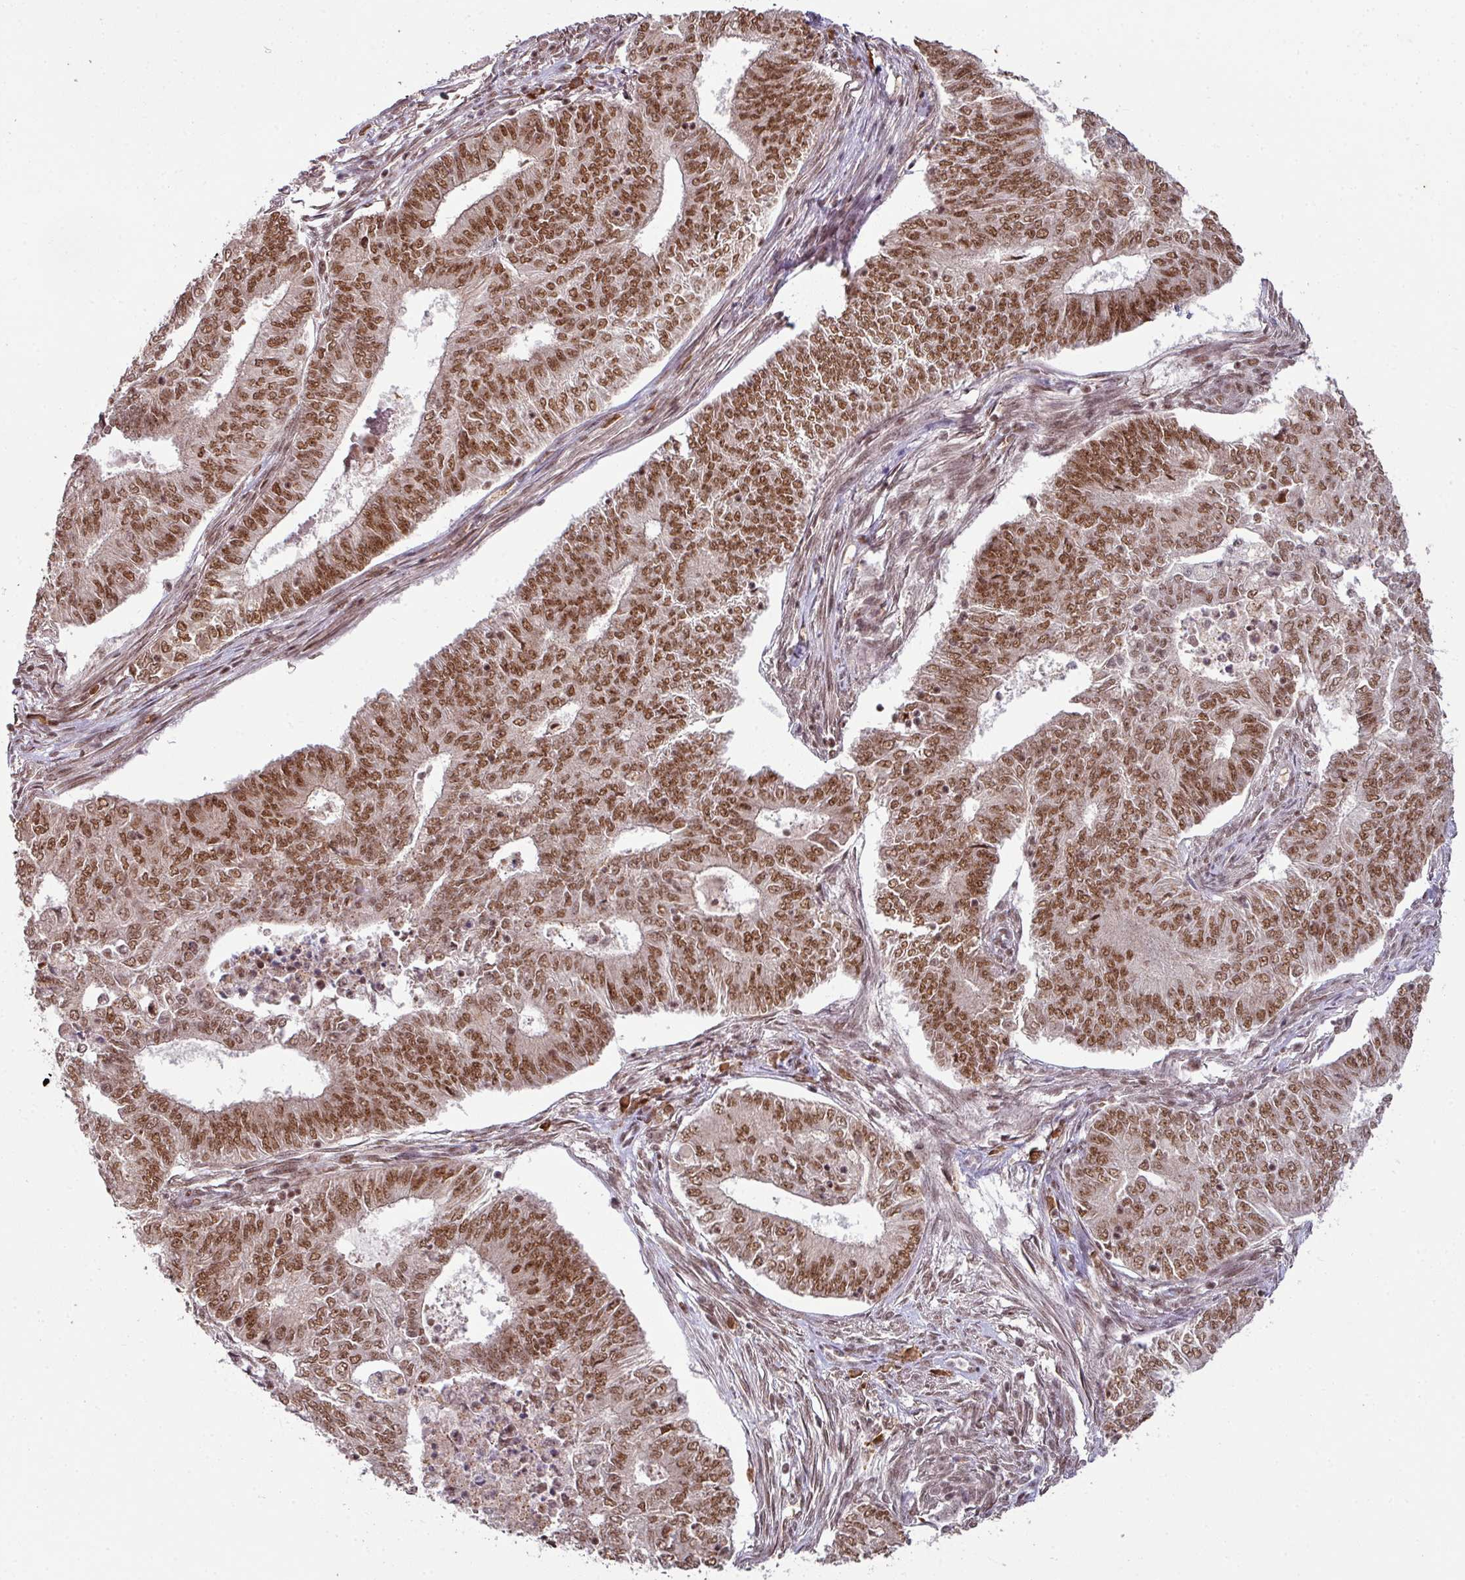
{"staining": {"intensity": "moderate", "quantity": ">75%", "location": "nuclear"}, "tissue": "endometrial cancer", "cell_type": "Tumor cells", "image_type": "cancer", "snomed": [{"axis": "morphology", "description": "Adenocarcinoma, NOS"}, {"axis": "topography", "description": "Endometrium"}], "caption": "Endometrial cancer (adenocarcinoma) tissue shows moderate nuclear expression in approximately >75% of tumor cells", "gene": "PHF23", "patient": {"sex": "female", "age": 62}}